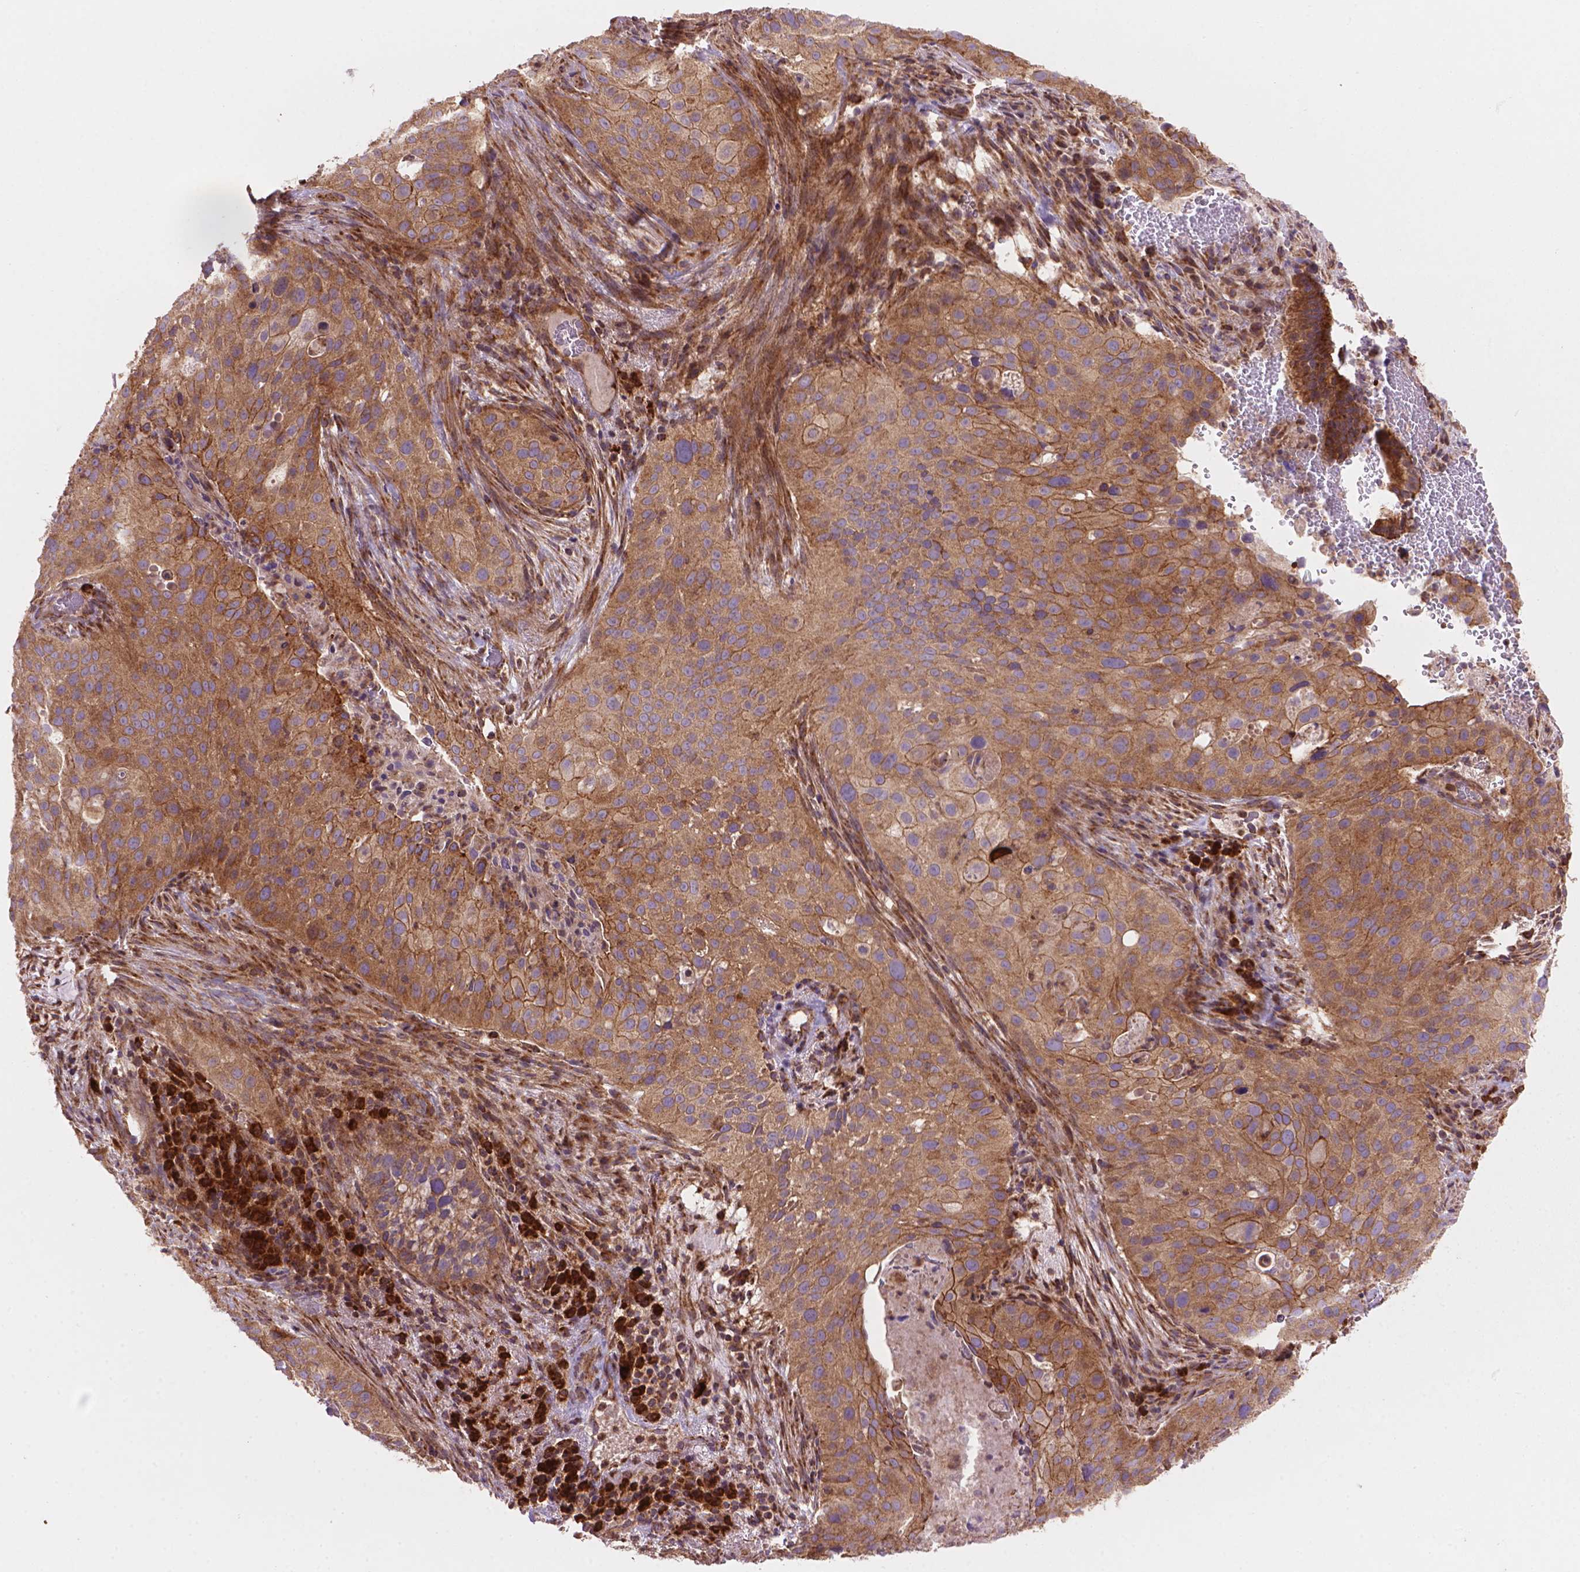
{"staining": {"intensity": "weak", "quantity": ">75%", "location": "cytoplasmic/membranous"}, "tissue": "cervical cancer", "cell_type": "Tumor cells", "image_type": "cancer", "snomed": [{"axis": "morphology", "description": "Squamous cell carcinoma, NOS"}, {"axis": "topography", "description": "Cervix"}], "caption": "Cervical cancer (squamous cell carcinoma) stained with immunohistochemistry (IHC) shows weak cytoplasmic/membranous staining in about >75% of tumor cells.", "gene": "VARS2", "patient": {"sex": "female", "age": 38}}